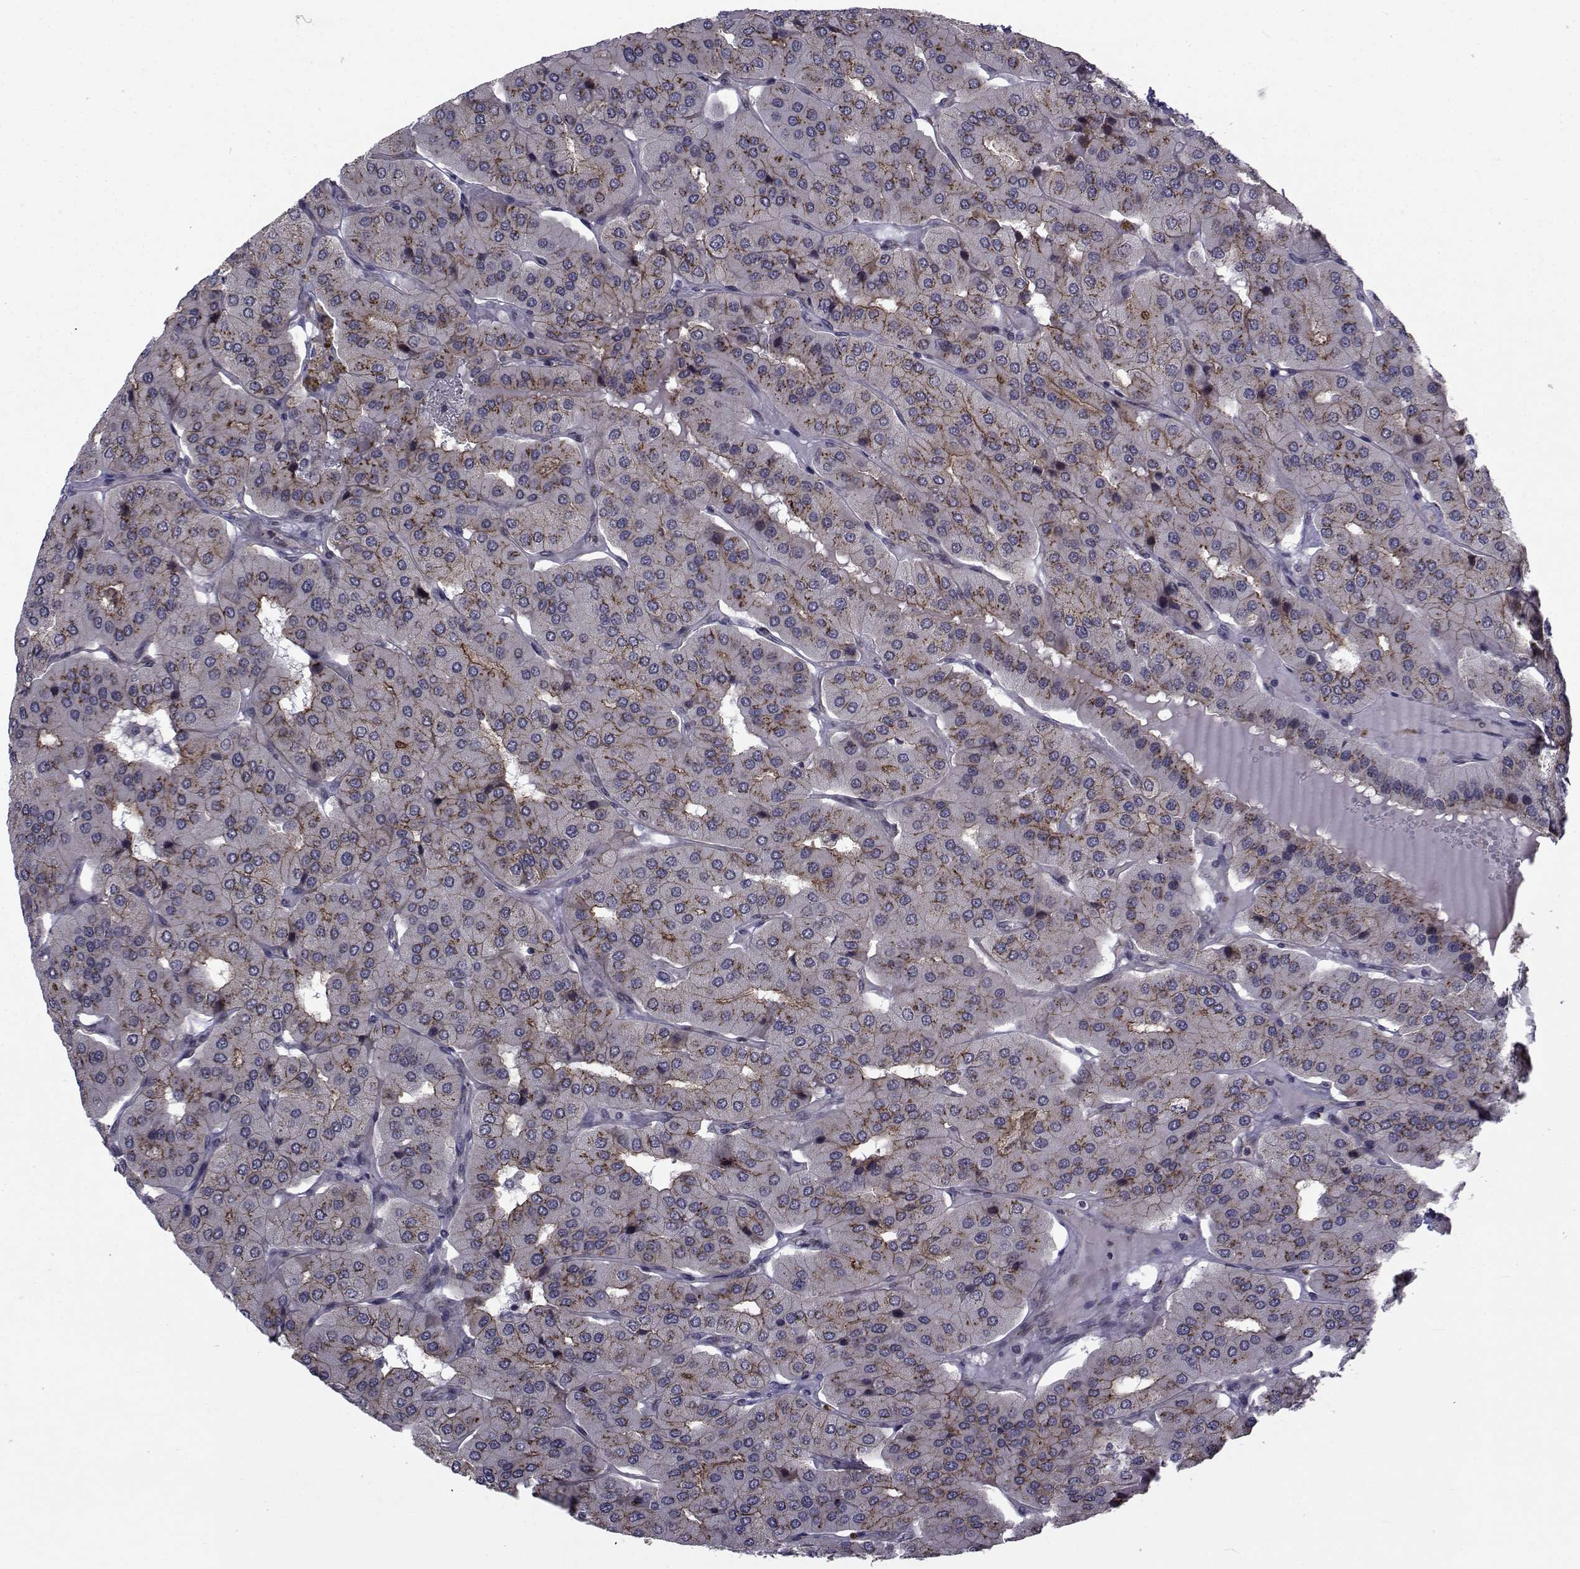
{"staining": {"intensity": "moderate", "quantity": "25%-75%", "location": "cytoplasmic/membranous"}, "tissue": "parathyroid gland", "cell_type": "Glandular cells", "image_type": "normal", "snomed": [{"axis": "morphology", "description": "Normal tissue, NOS"}, {"axis": "morphology", "description": "Adenoma, NOS"}, {"axis": "topography", "description": "Parathyroid gland"}], "caption": "High-power microscopy captured an immunohistochemistry image of normal parathyroid gland, revealing moderate cytoplasmic/membranous positivity in approximately 25%-75% of glandular cells. (DAB IHC with brightfield microscopy, high magnification).", "gene": "ATP6V1C2", "patient": {"sex": "female", "age": 86}}